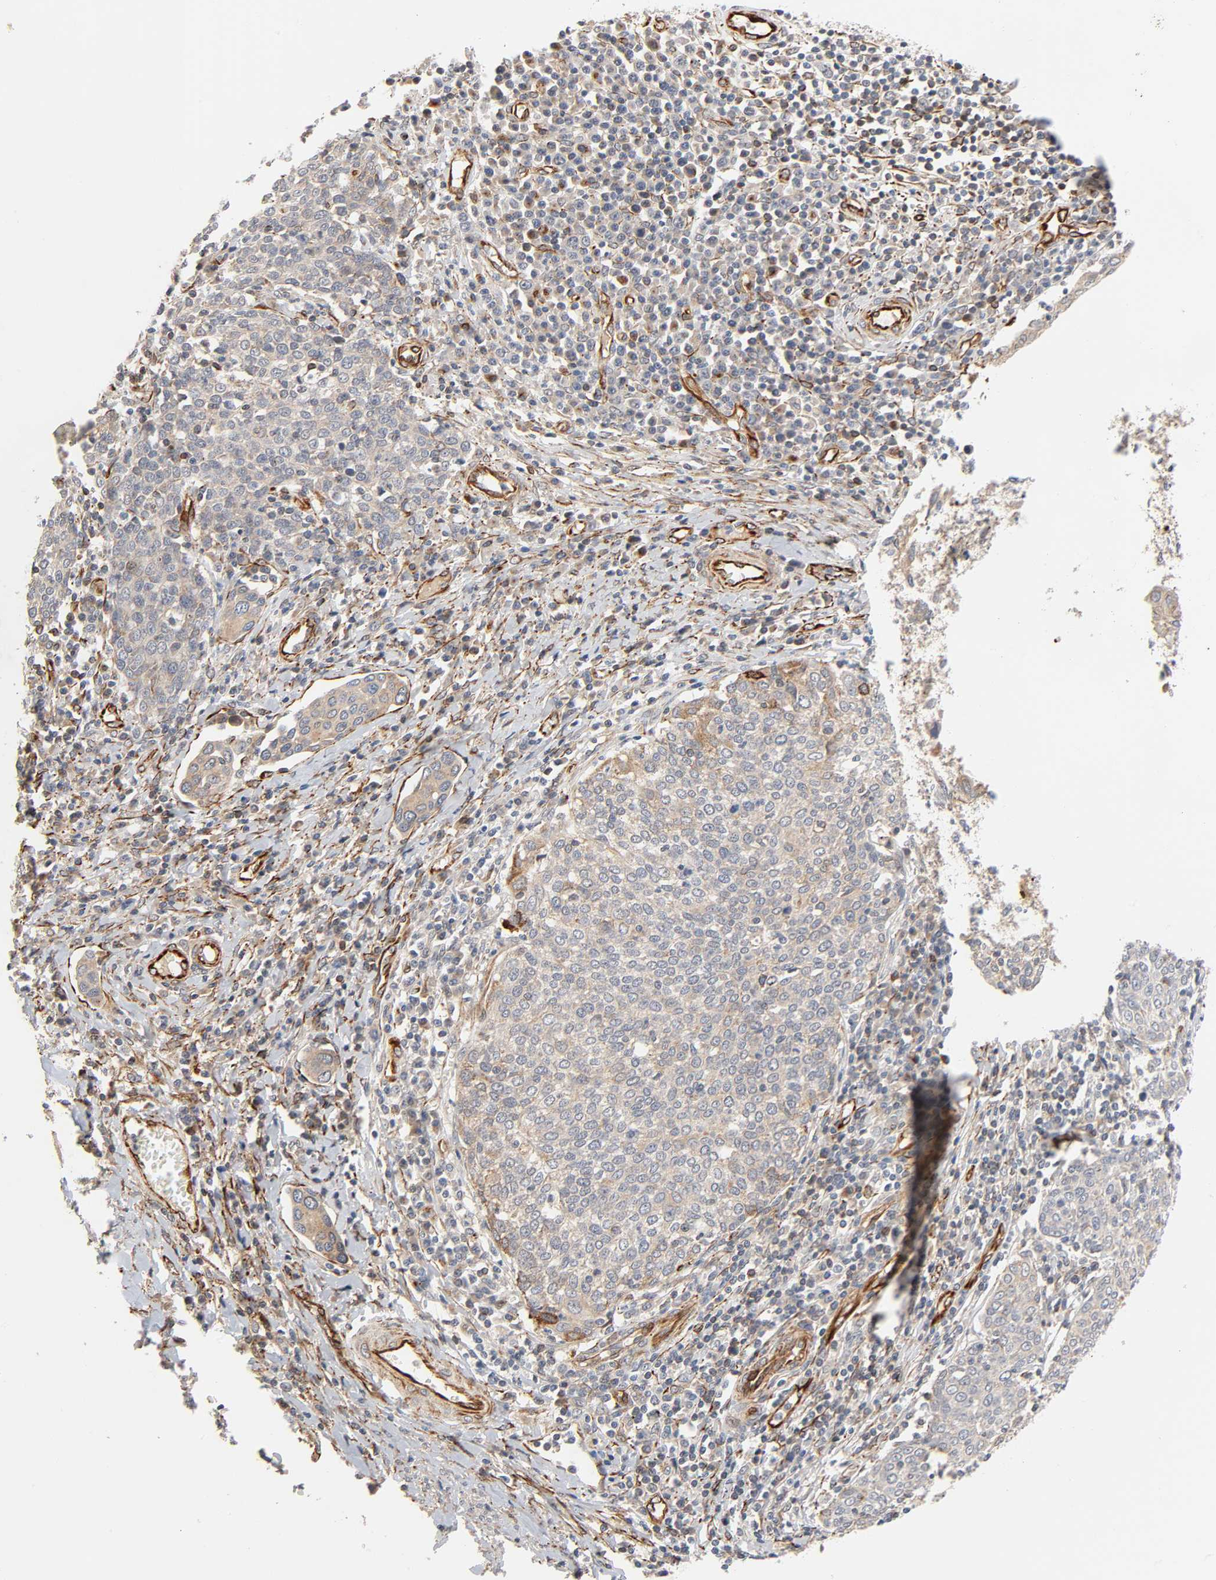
{"staining": {"intensity": "weak", "quantity": ">75%", "location": "cytoplasmic/membranous"}, "tissue": "cervical cancer", "cell_type": "Tumor cells", "image_type": "cancer", "snomed": [{"axis": "morphology", "description": "Squamous cell carcinoma, NOS"}, {"axis": "topography", "description": "Cervix"}], "caption": "Brown immunohistochemical staining in cervical squamous cell carcinoma reveals weak cytoplasmic/membranous positivity in approximately >75% of tumor cells.", "gene": "REEP6", "patient": {"sex": "female", "age": 40}}